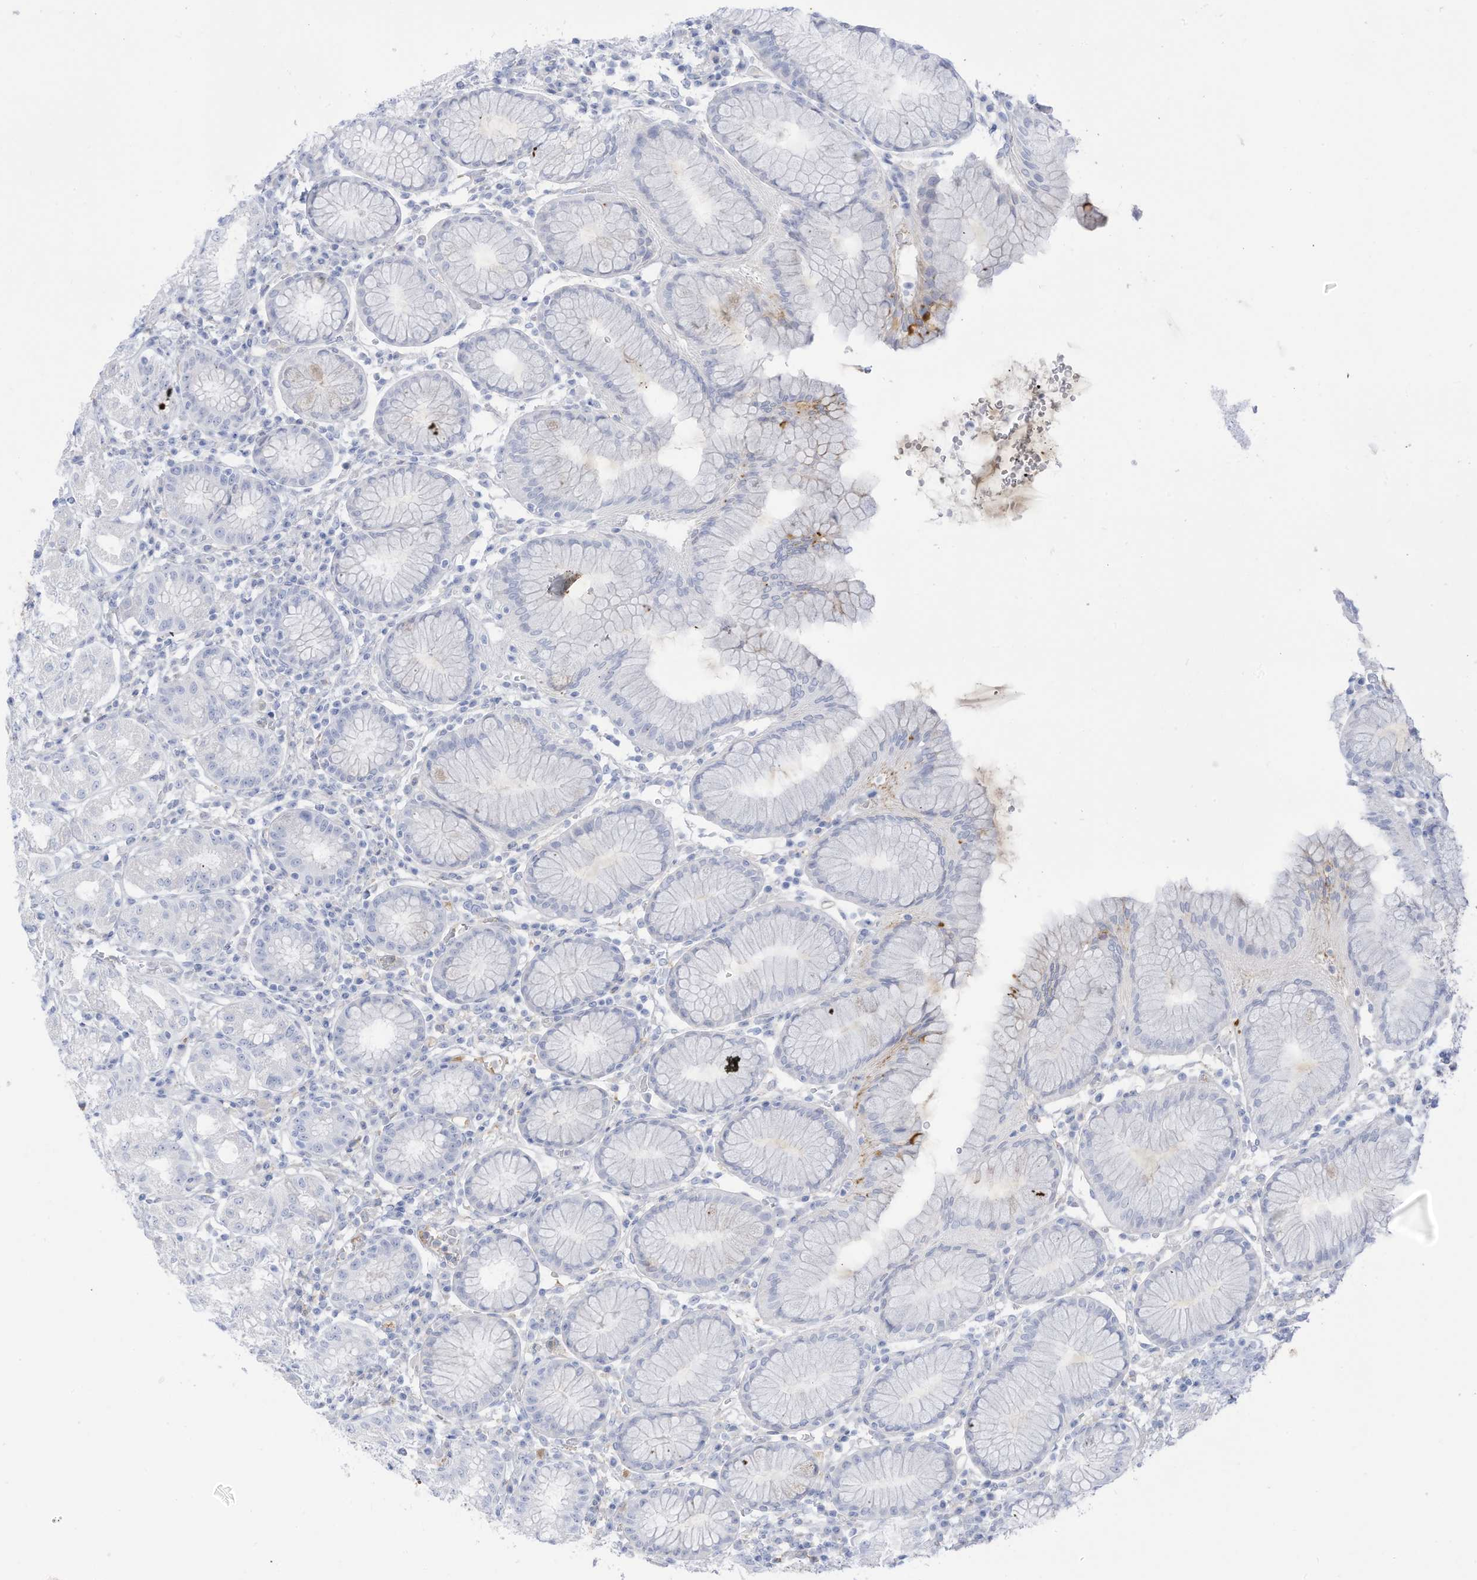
{"staining": {"intensity": "moderate", "quantity": "<25%", "location": "cytoplasmic/membranous"}, "tissue": "stomach", "cell_type": "Glandular cells", "image_type": "normal", "snomed": [{"axis": "morphology", "description": "Normal tissue, NOS"}, {"axis": "topography", "description": "Stomach"}, {"axis": "topography", "description": "Stomach, lower"}], "caption": "IHC staining of normal stomach, which demonstrates low levels of moderate cytoplasmic/membranous expression in approximately <25% of glandular cells indicating moderate cytoplasmic/membranous protein staining. The staining was performed using DAB (brown) for protein detection and nuclei were counterstained in hematoxylin (blue).", "gene": "HSD17B13", "patient": {"sex": "female", "age": 56}}